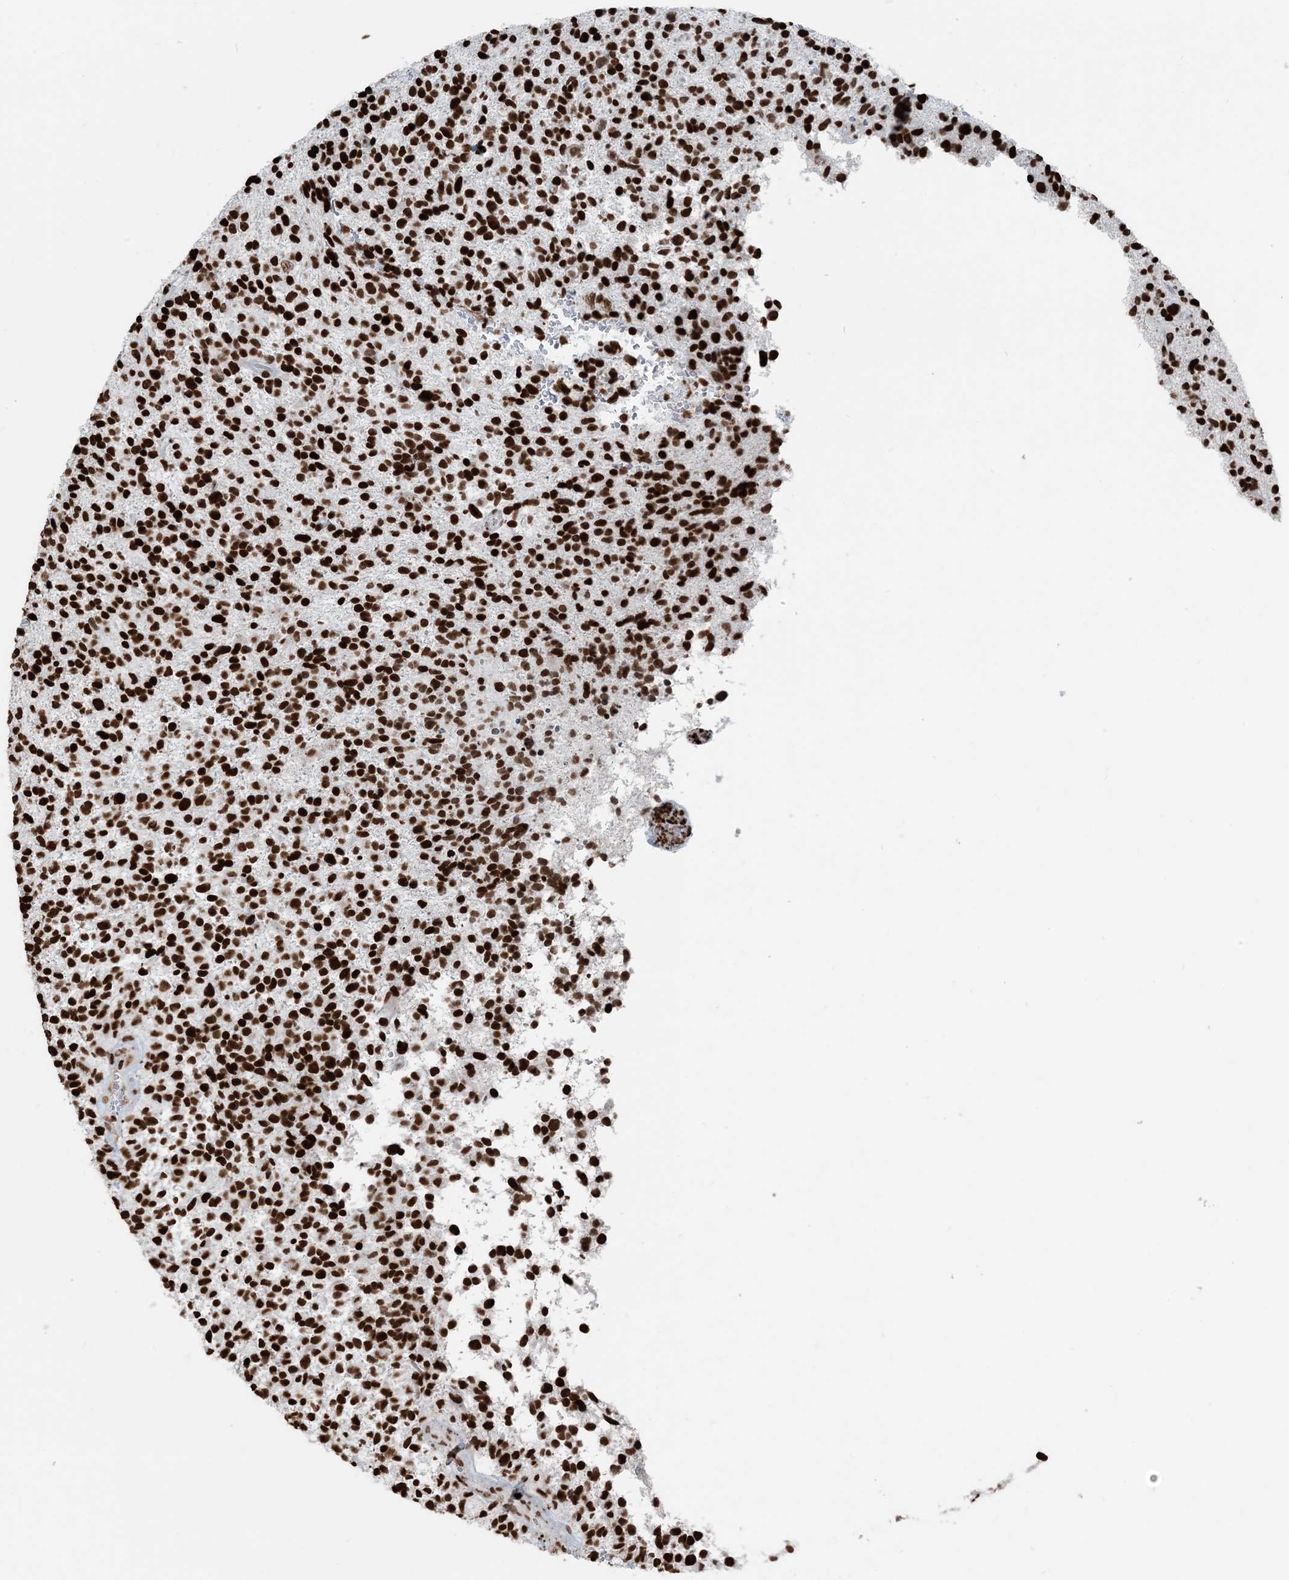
{"staining": {"intensity": "strong", "quantity": ">75%", "location": "nuclear"}, "tissue": "glioma", "cell_type": "Tumor cells", "image_type": "cancer", "snomed": [{"axis": "morphology", "description": "Glioma, malignant, High grade"}, {"axis": "topography", "description": "Brain"}], "caption": "There is high levels of strong nuclear expression in tumor cells of glioma, as demonstrated by immunohistochemical staining (brown color).", "gene": "H3-3B", "patient": {"sex": "male", "age": 72}}